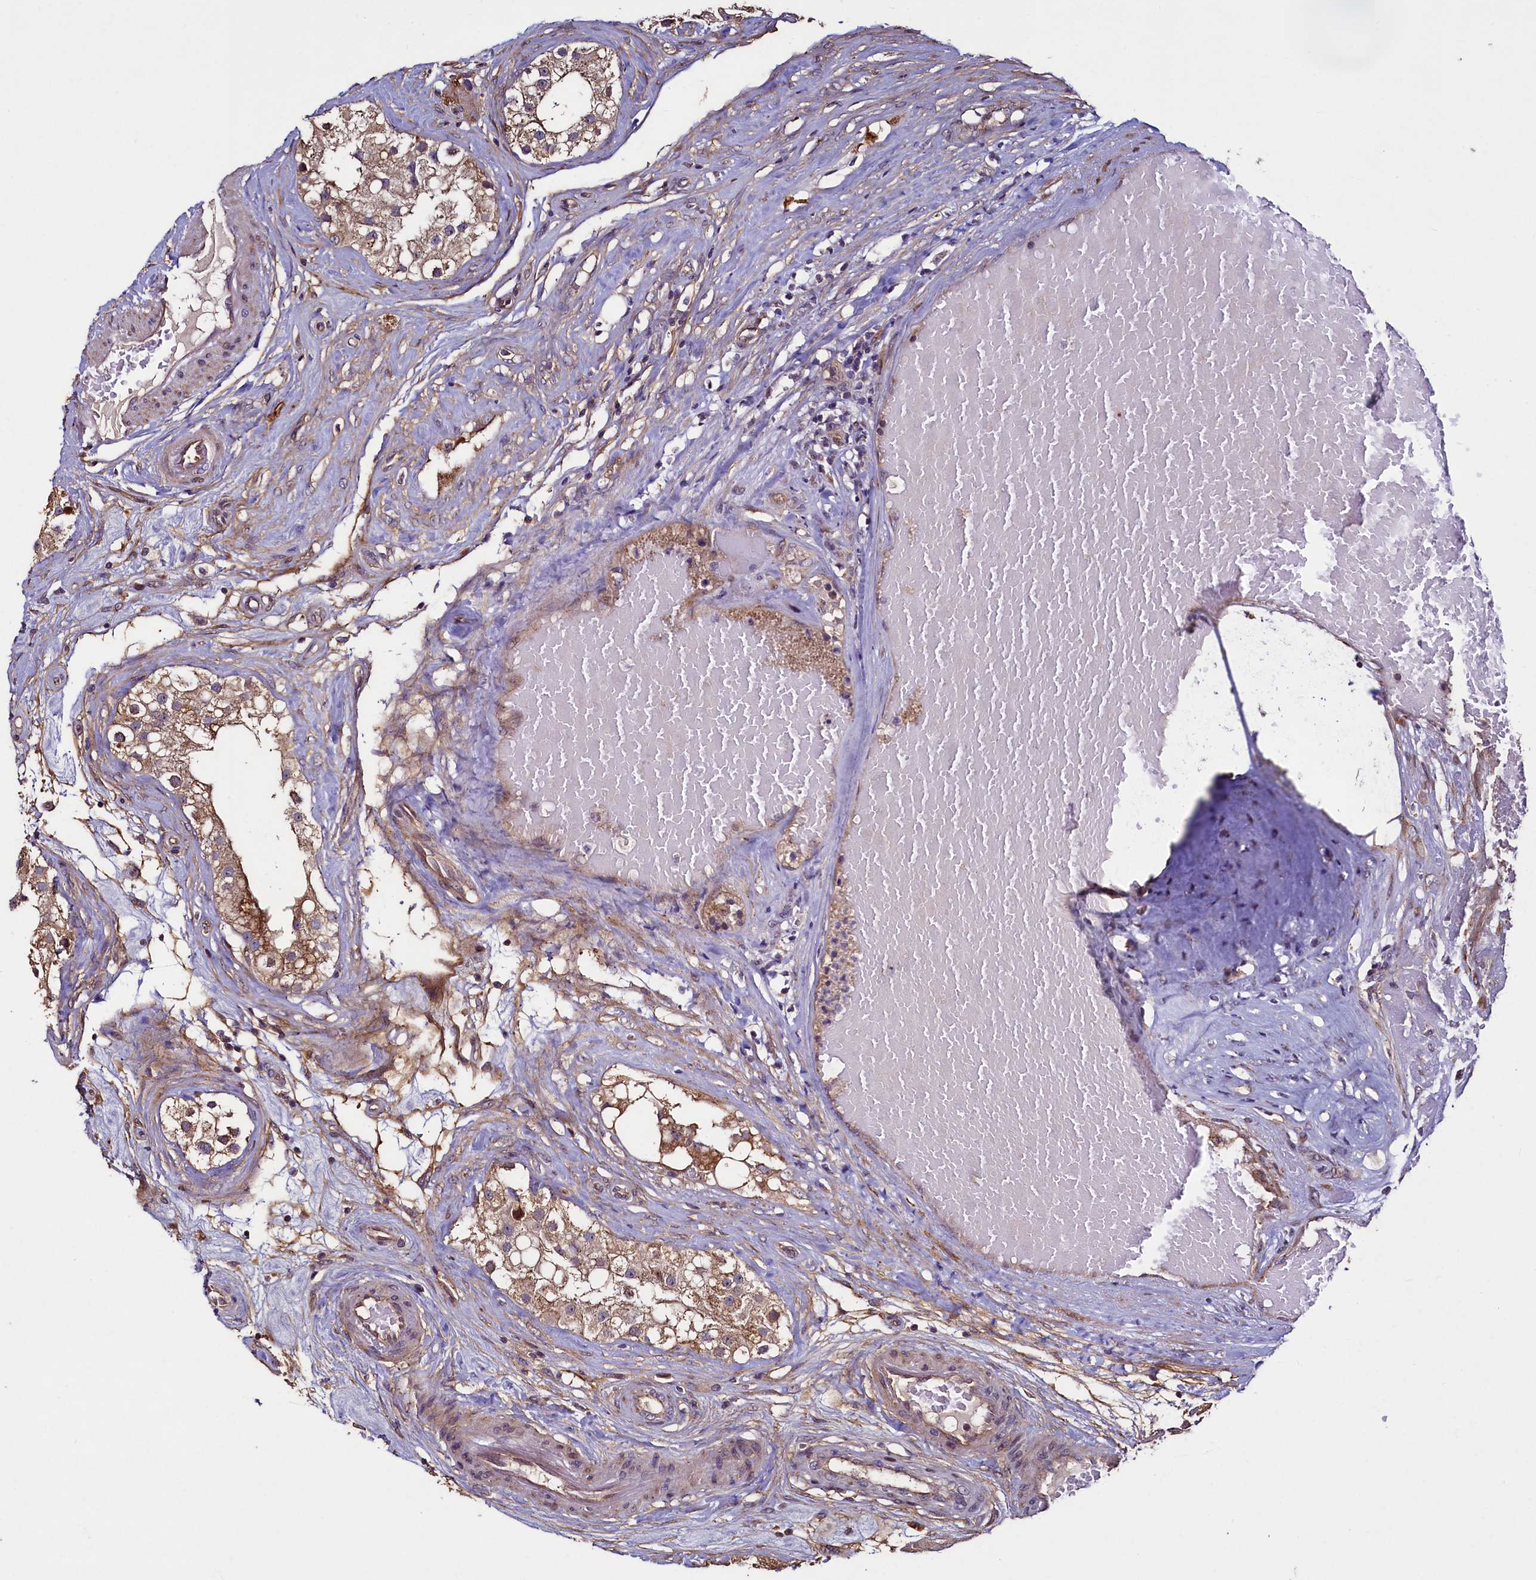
{"staining": {"intensity": "moderate", "quantity": ">75%", "location": "cytoplasmic/membranous"}, "tissue": "testis", "cell_type": "Cells in seminiferous ducts", "image_type": "normal", "snomed": [{"axis": "morphology", "description": "Normal tissue, NOS"}, {"axis": "topography", "description": "Testis"}], "caption": "Immunohistochemical staining of normal testis exhibits >75% levels of moderate cytoplasmic/membranous protein expression in about >75% of cells in seminiferous ducts.", "gene": "PALM", "patient": {"sex": "male", "age": 84}}